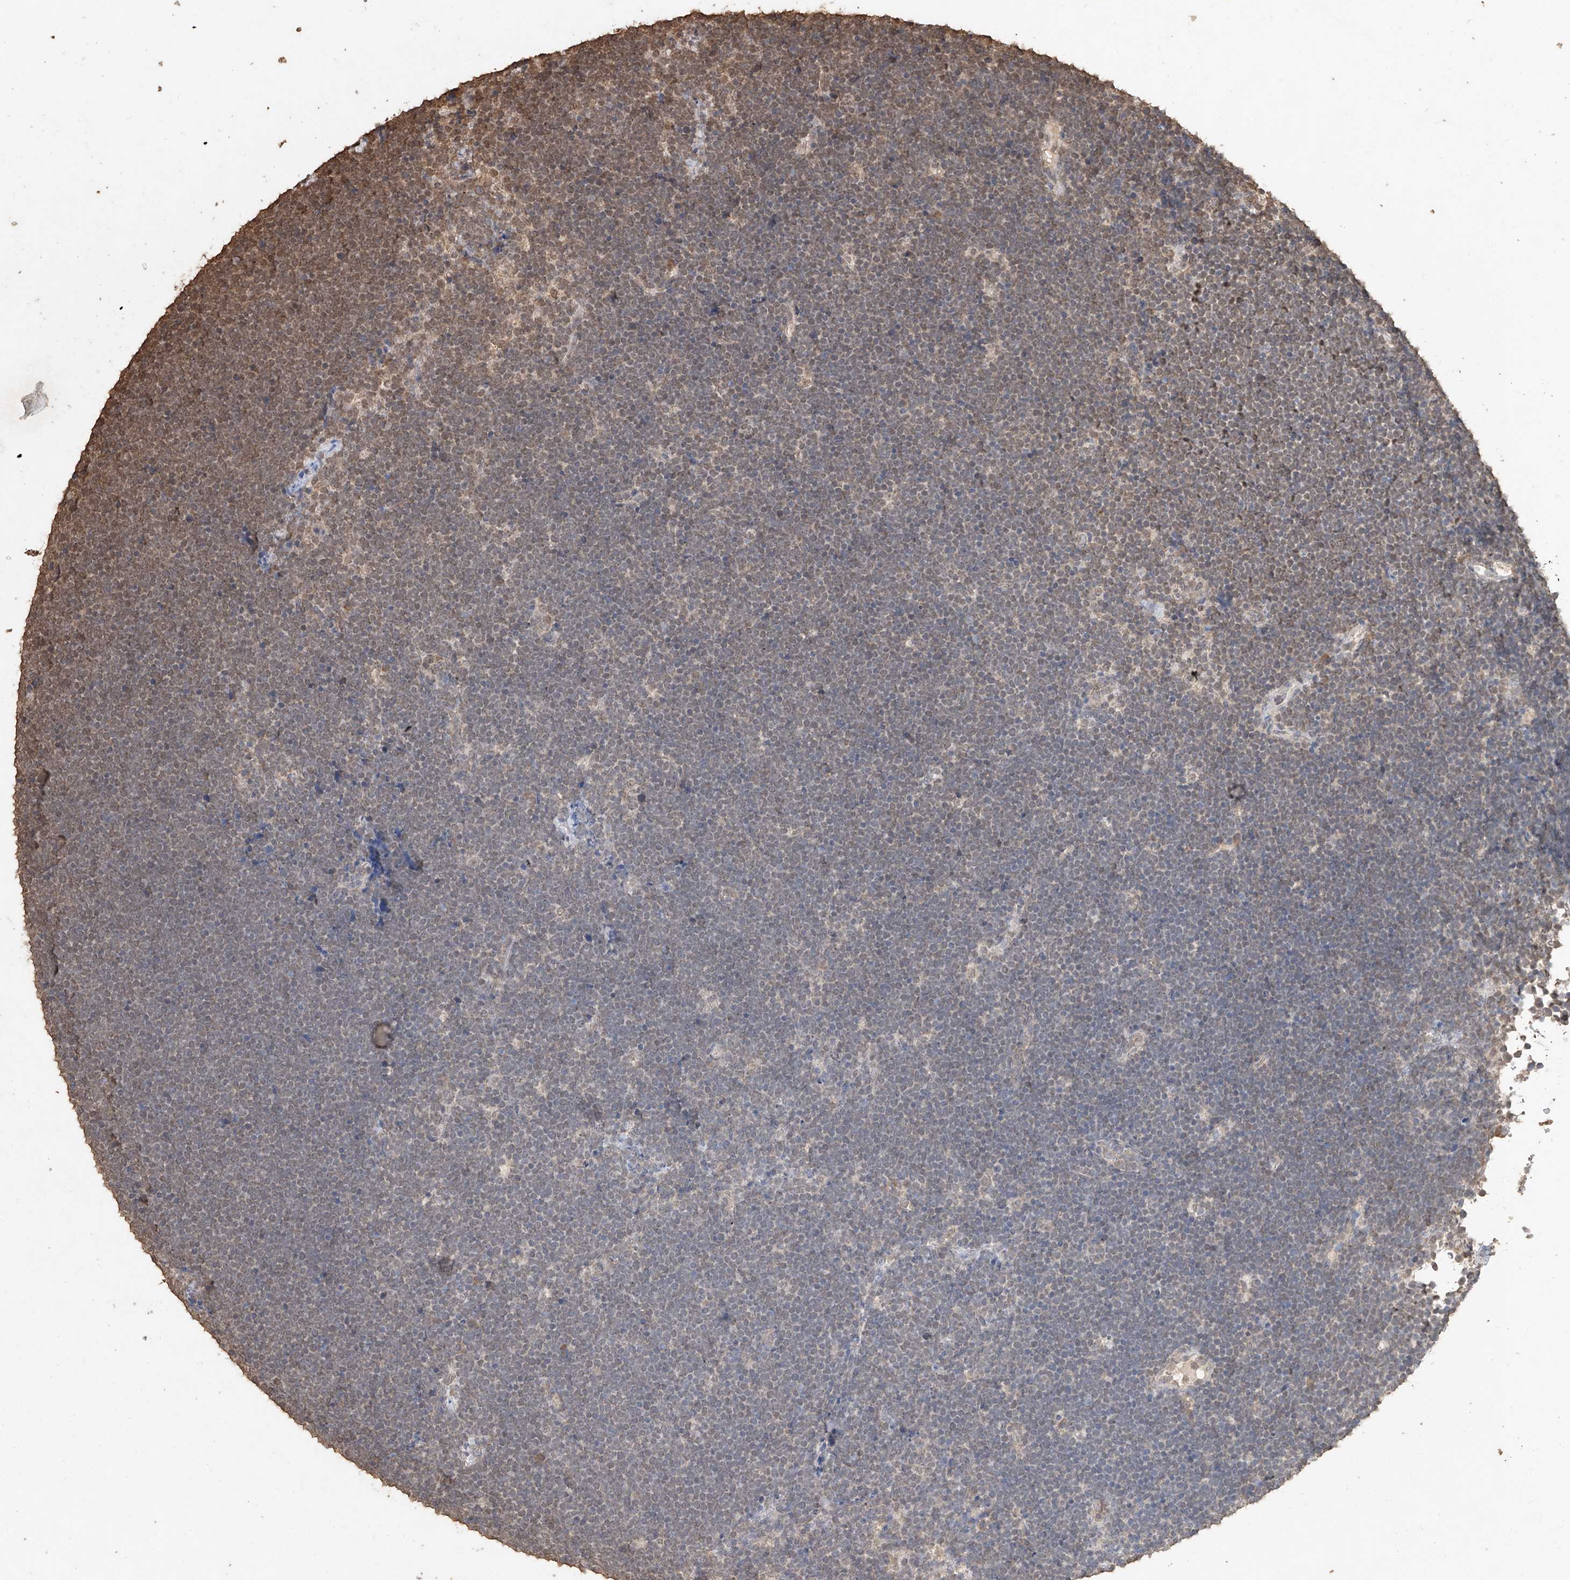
{"staining": {"intensity": "weak", "quantity": "<25%", "location": "nuclear"}, "tissue": "lymphoma", "cell_type": "Tumor cells", "image_type": "cancer", "snomed": [{"axis": "morphology", "description": "Malignant lymphoma, non-Hodgkin's type, High grade"}, {"axis": "topography", "description": "Lymph node"}], "caption": "The micrograph reveals no significant staining in tumor cells of high-grade malignant lymphoma, non-Hodgkin's type.", "gene": "ELOVL1", "patient": {"sex": "male", "age": 13}}